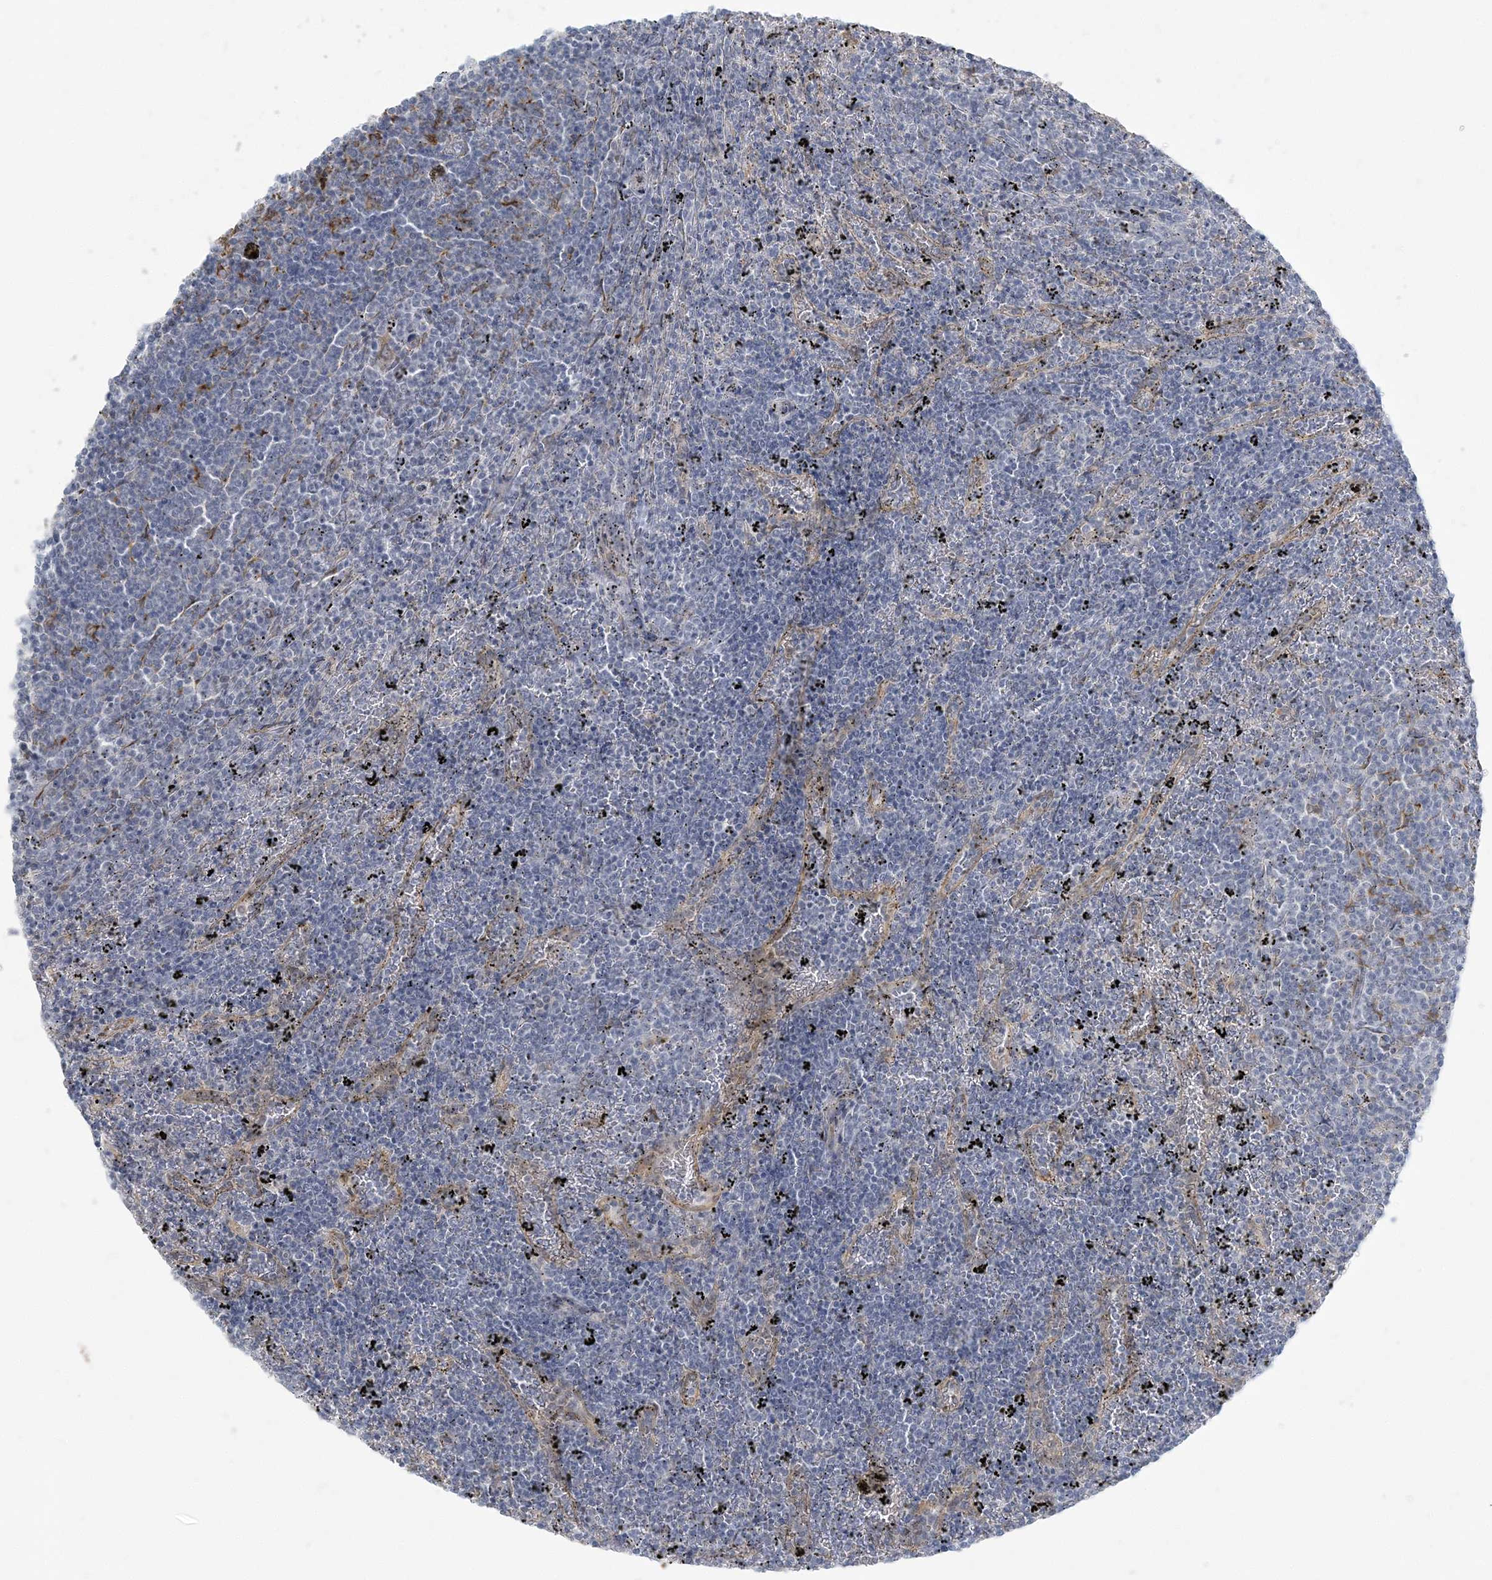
{"staining": {"intensity": "negative", "quantity": "none", "location": "none"}, "tissue": "lymphoma", "cell_type": "Tumor cells", "image_type": "cancer", "snomed": [{"axis": "morphology", "description": "Malignant lymphoma, non-Hodgkin's type, Low grade"}, {"axis": "topography", "description": "Spleen"}], "caption": "This is an immunohistochemistry (IHC) photomicrograph of human malignant lymphoma, non-Hodgkin's type (low-grade). There is no positivity in tumor cells.", "gene": "ZC3H6", "patient": {"sex": "female", "age": 50}}